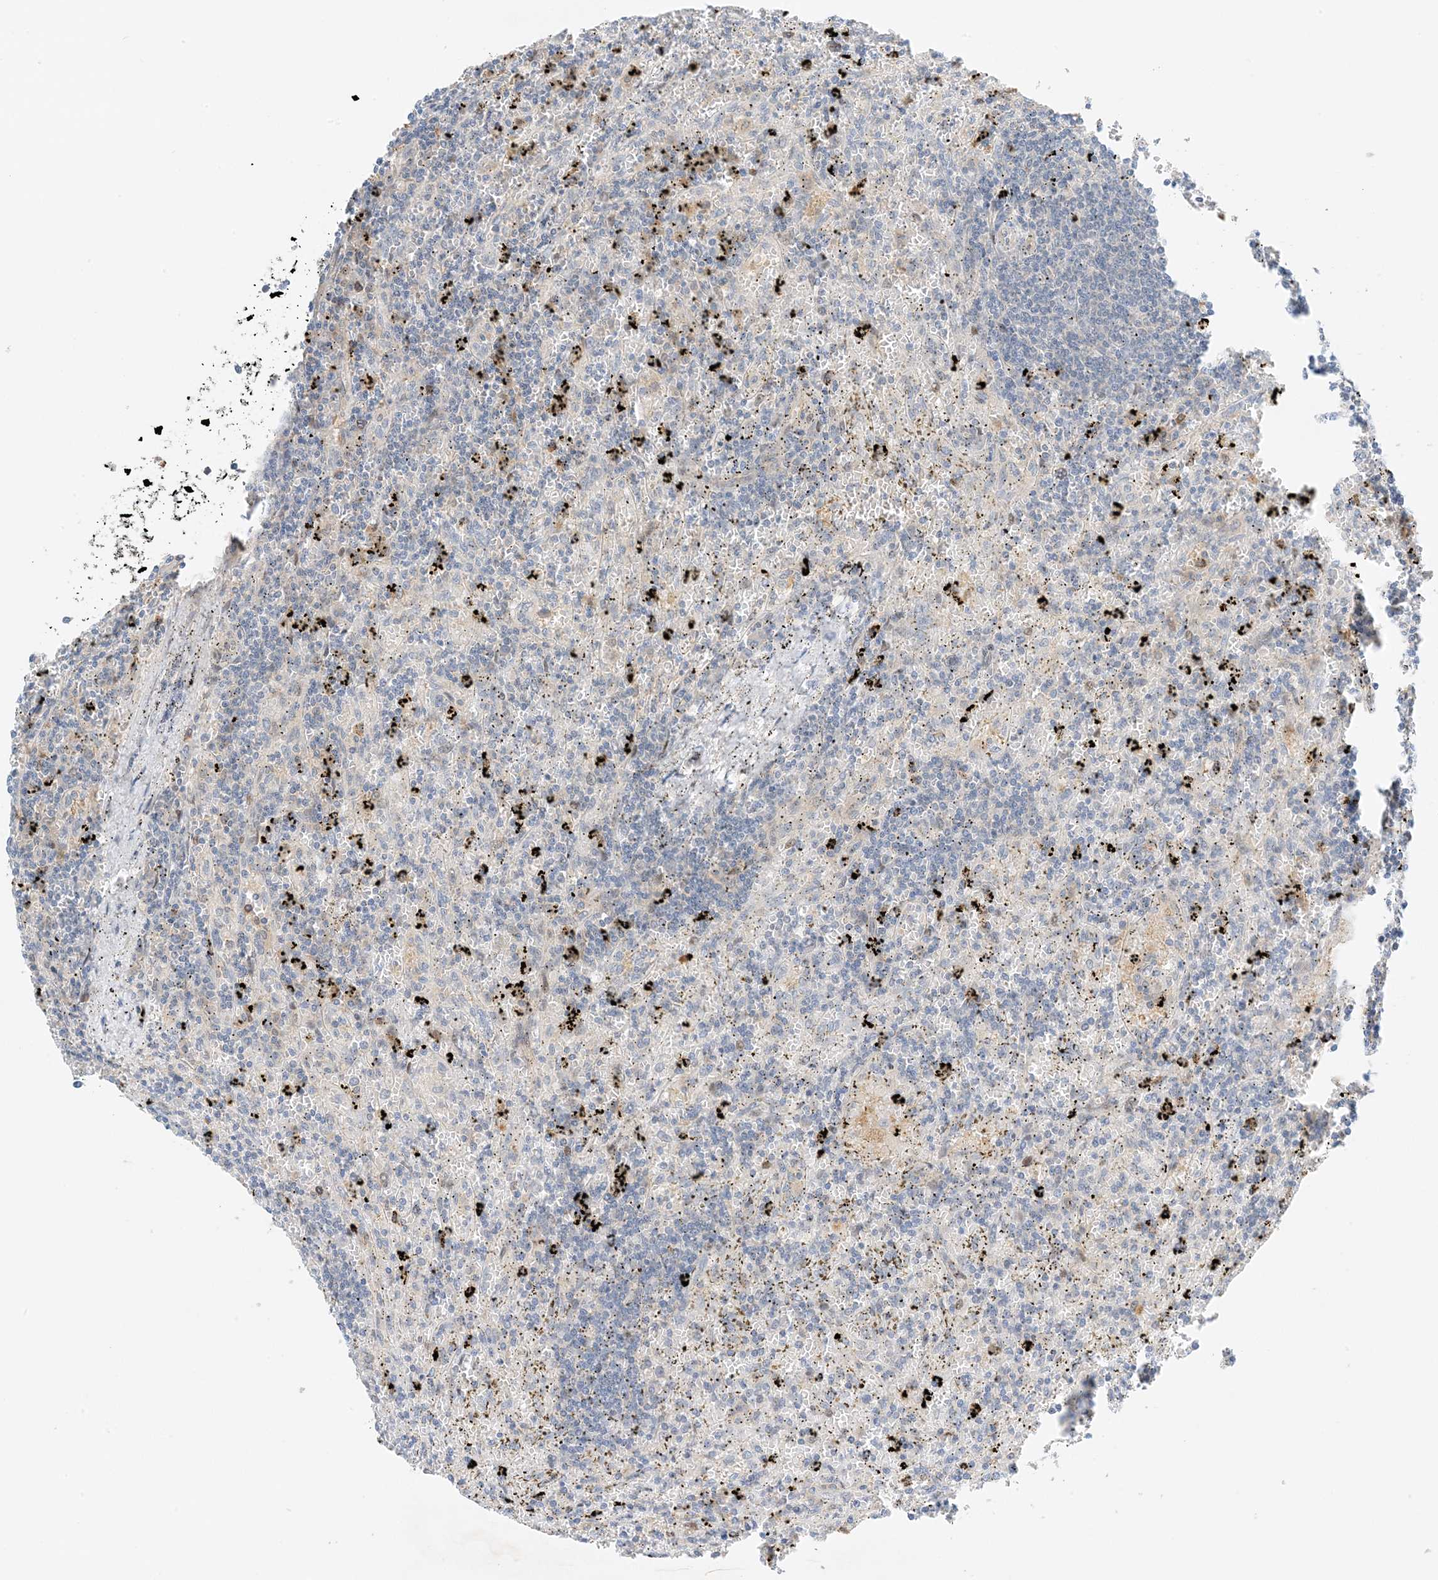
{"staining": {"intensity": "negative", "quantity": "none", "location": "none"}, "tissue": "lymphoma", "cell_type": "Tumor cells", "image_type": "cancer", "snomed": [{"axis": "morphology", "description": "Malignant lymphoma, non-Hodgkin's type, Low grade"}, {"axis": "topography", "description": "Spleen"}], "caption": "DAB immunohistochemical staining of human low-grade malignant lymphoma, non-Hodgkin's type exhibits no significant staining in tumor cells. (DAB IHC visualized using brightfield microscopy, high magnification).", "gene": "KIFBP", "patient": {"sex": "male", "age": 76}}